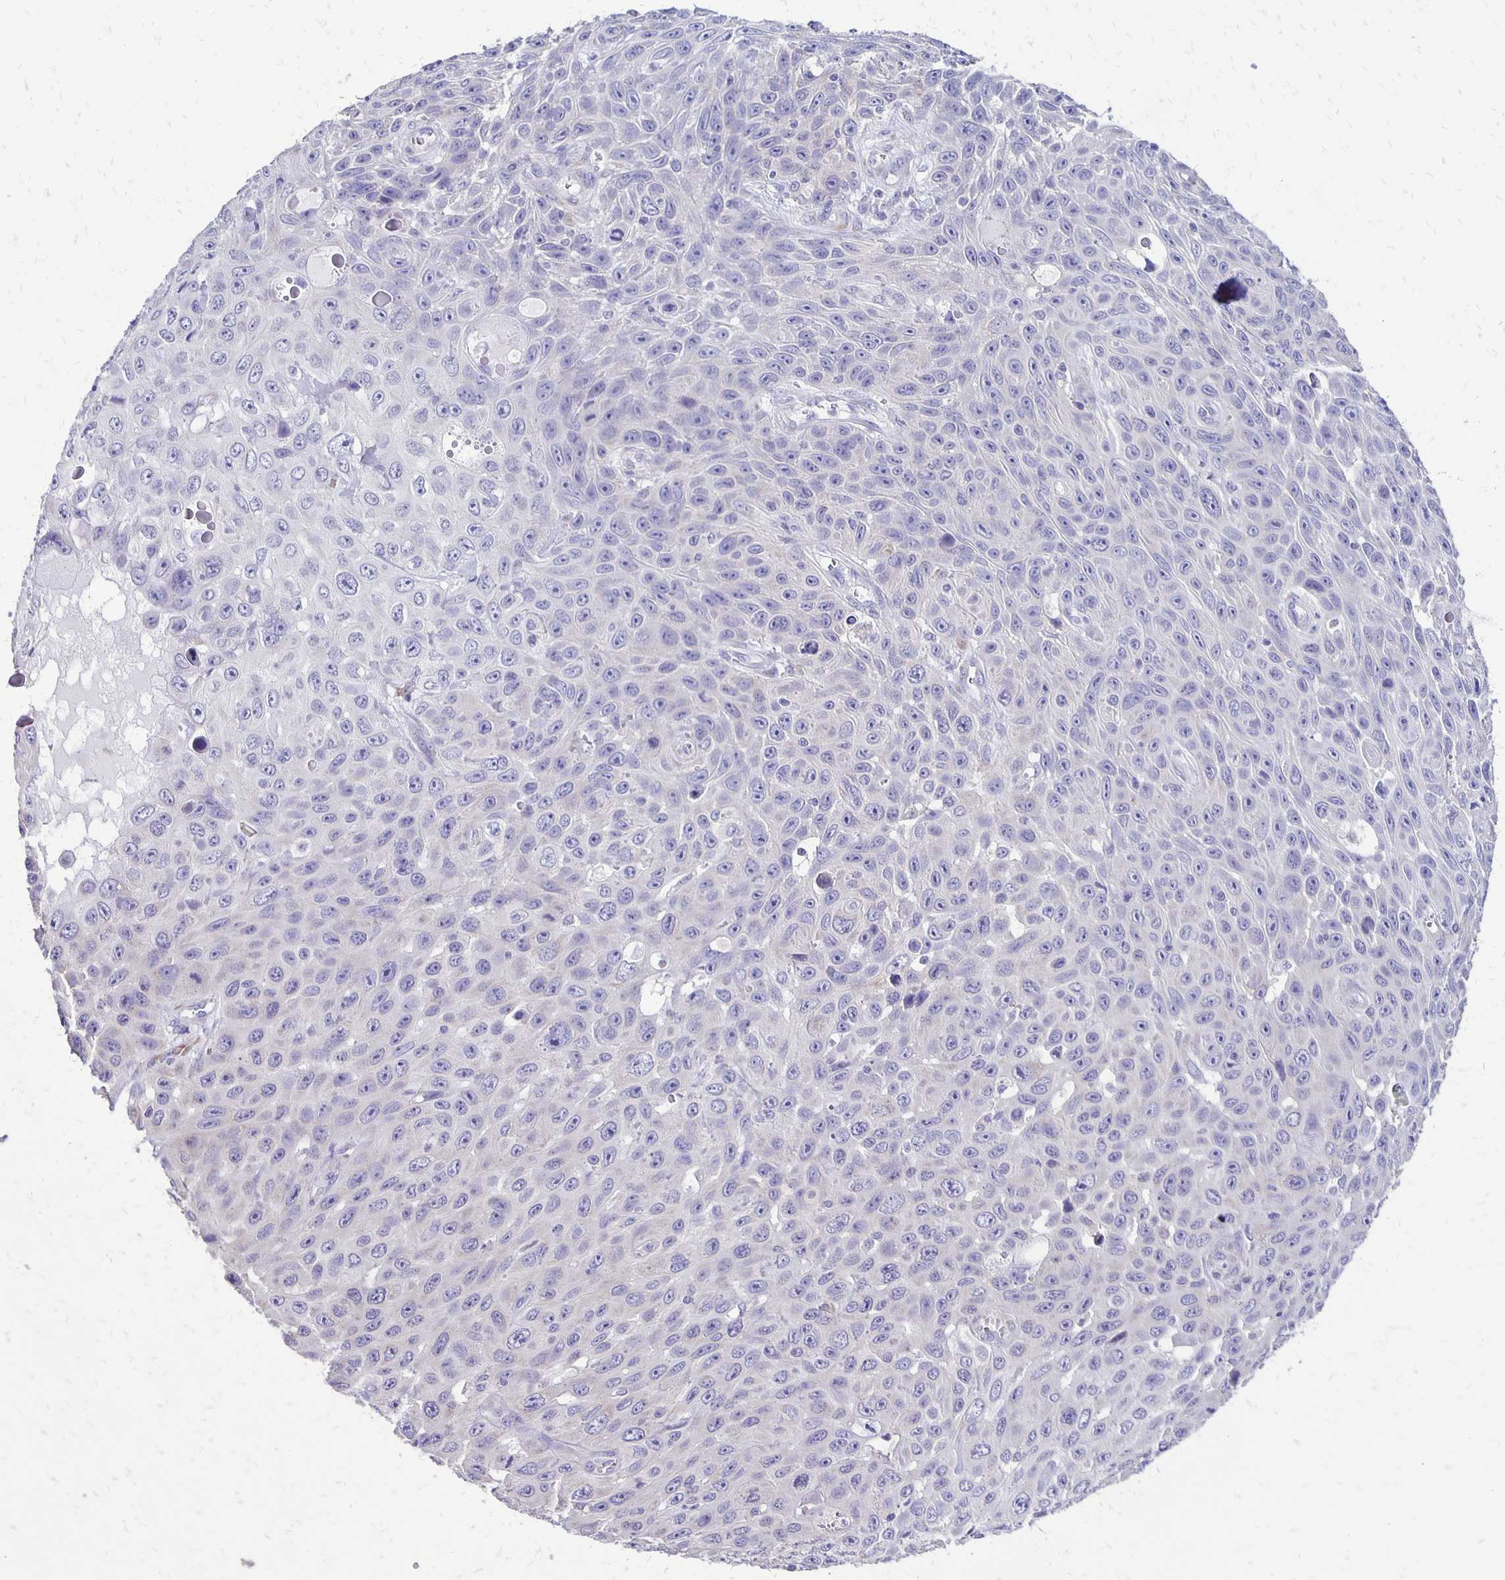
{"staining": {"intensity": "negative", "quantity": "none", "location": "none"}, "tissue": "skin cancer", "cell_type": "Tumor cells", "image_type": "cancer", "snomed": [{"axis": "morphology", "description": "Squamous cell carcinoma, NOS"}, {"axis": "topography", "description": "Skin"}], "caption": "Tumor cells show no significant protein staining in skin cancer.", "gene": "ANKRD45", "patient": {"sex": "male", "age": 82}}